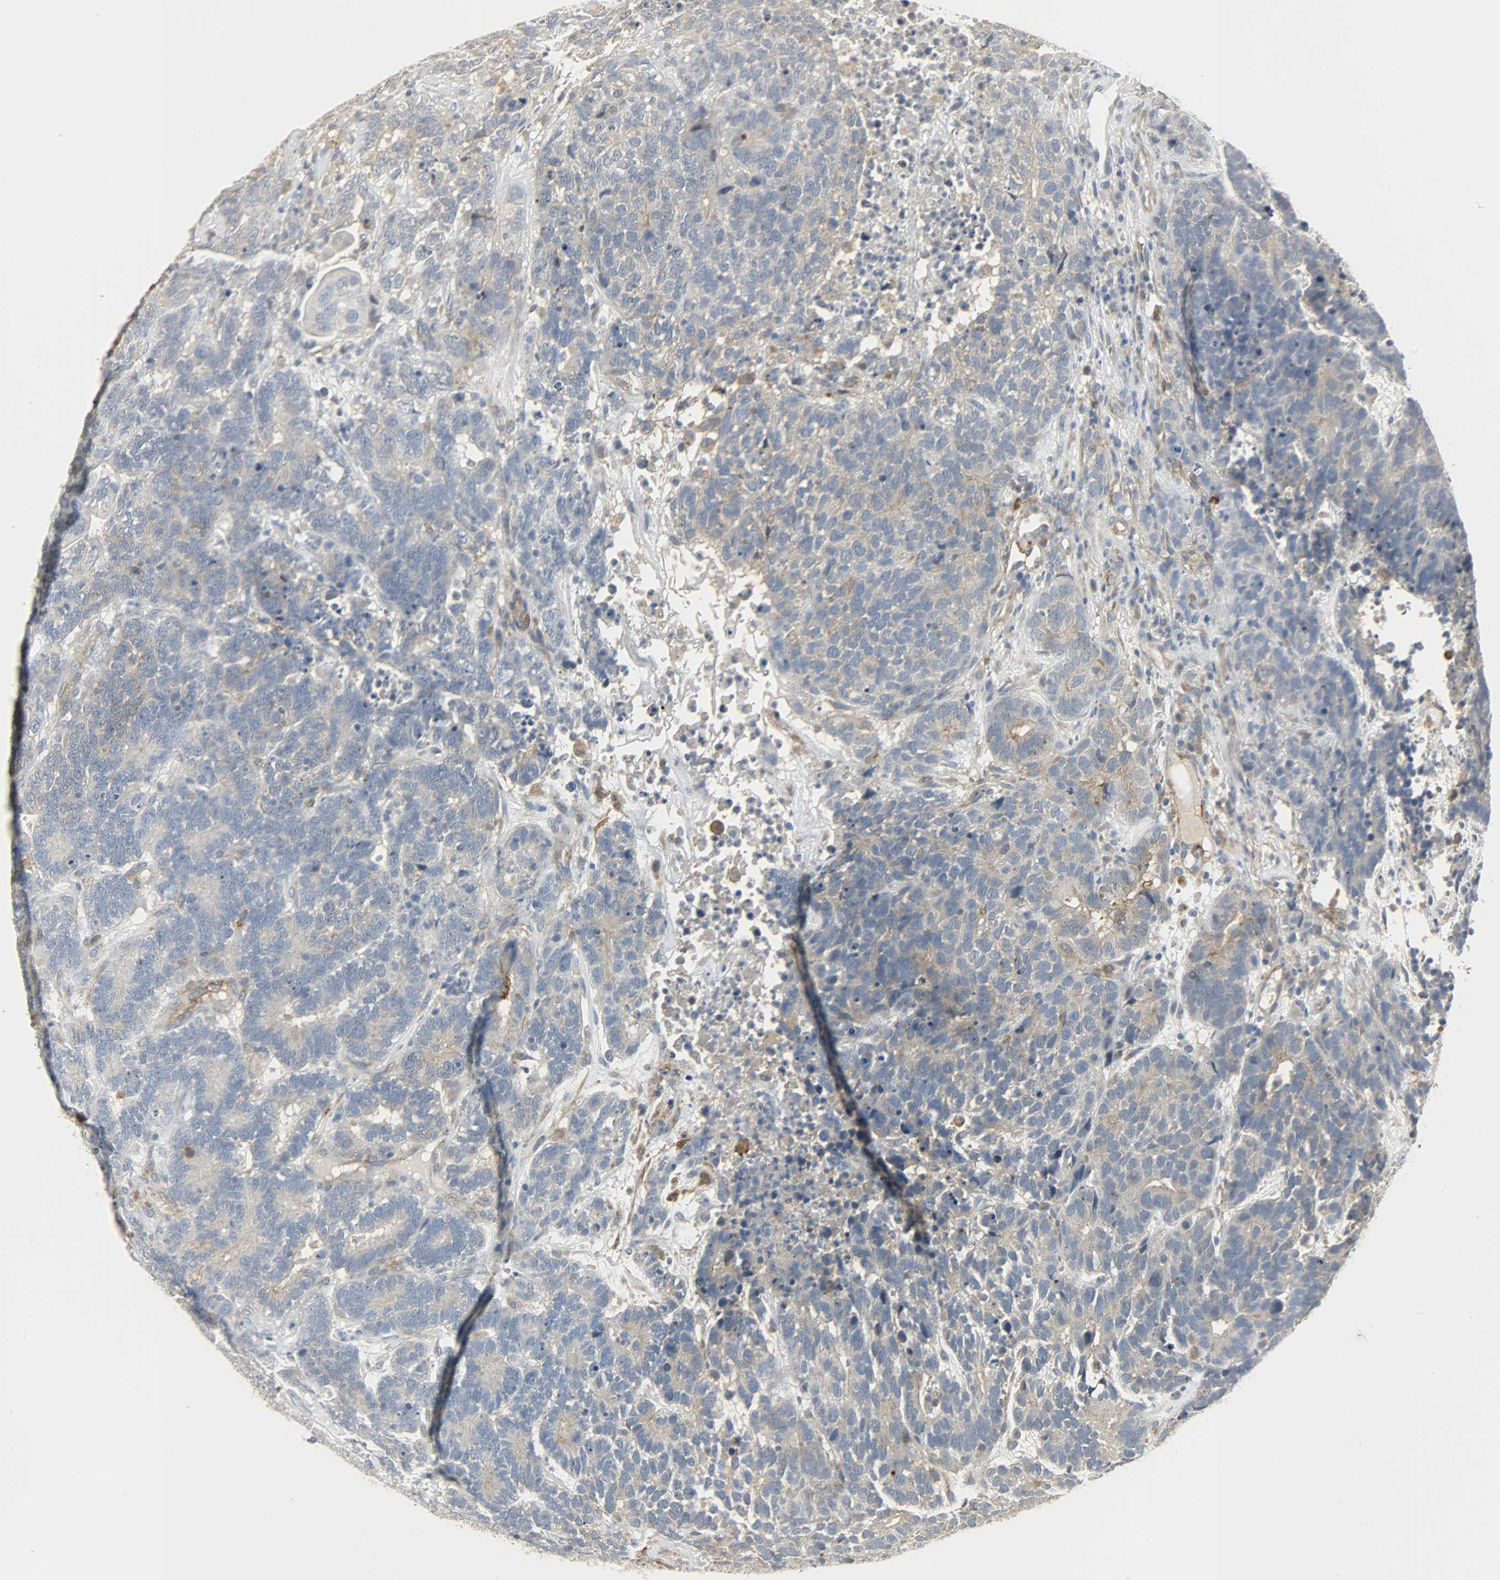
{"staining": {"intensity": "weak", "quantity": "25%-75%", "location": "cytoplasmic/membranous"}, "tissue": "testis cancer", "cell_type": "Tumor cells", "image_type": "cancer", "snomed": [{"axis": "morphology", "description": "Carcinoma, Embryonal, NOS"}, {"axis": "topography", "description": "Testis"}], "caption": "Tumor cells demonstrate low levels of weak cytoplasmic/membranous expression in approximately 25%-75% of cells in human embryonal carcinoma (testis).", "gene": "ENPEP", "patient": {"sex": "male", "age": 26}}